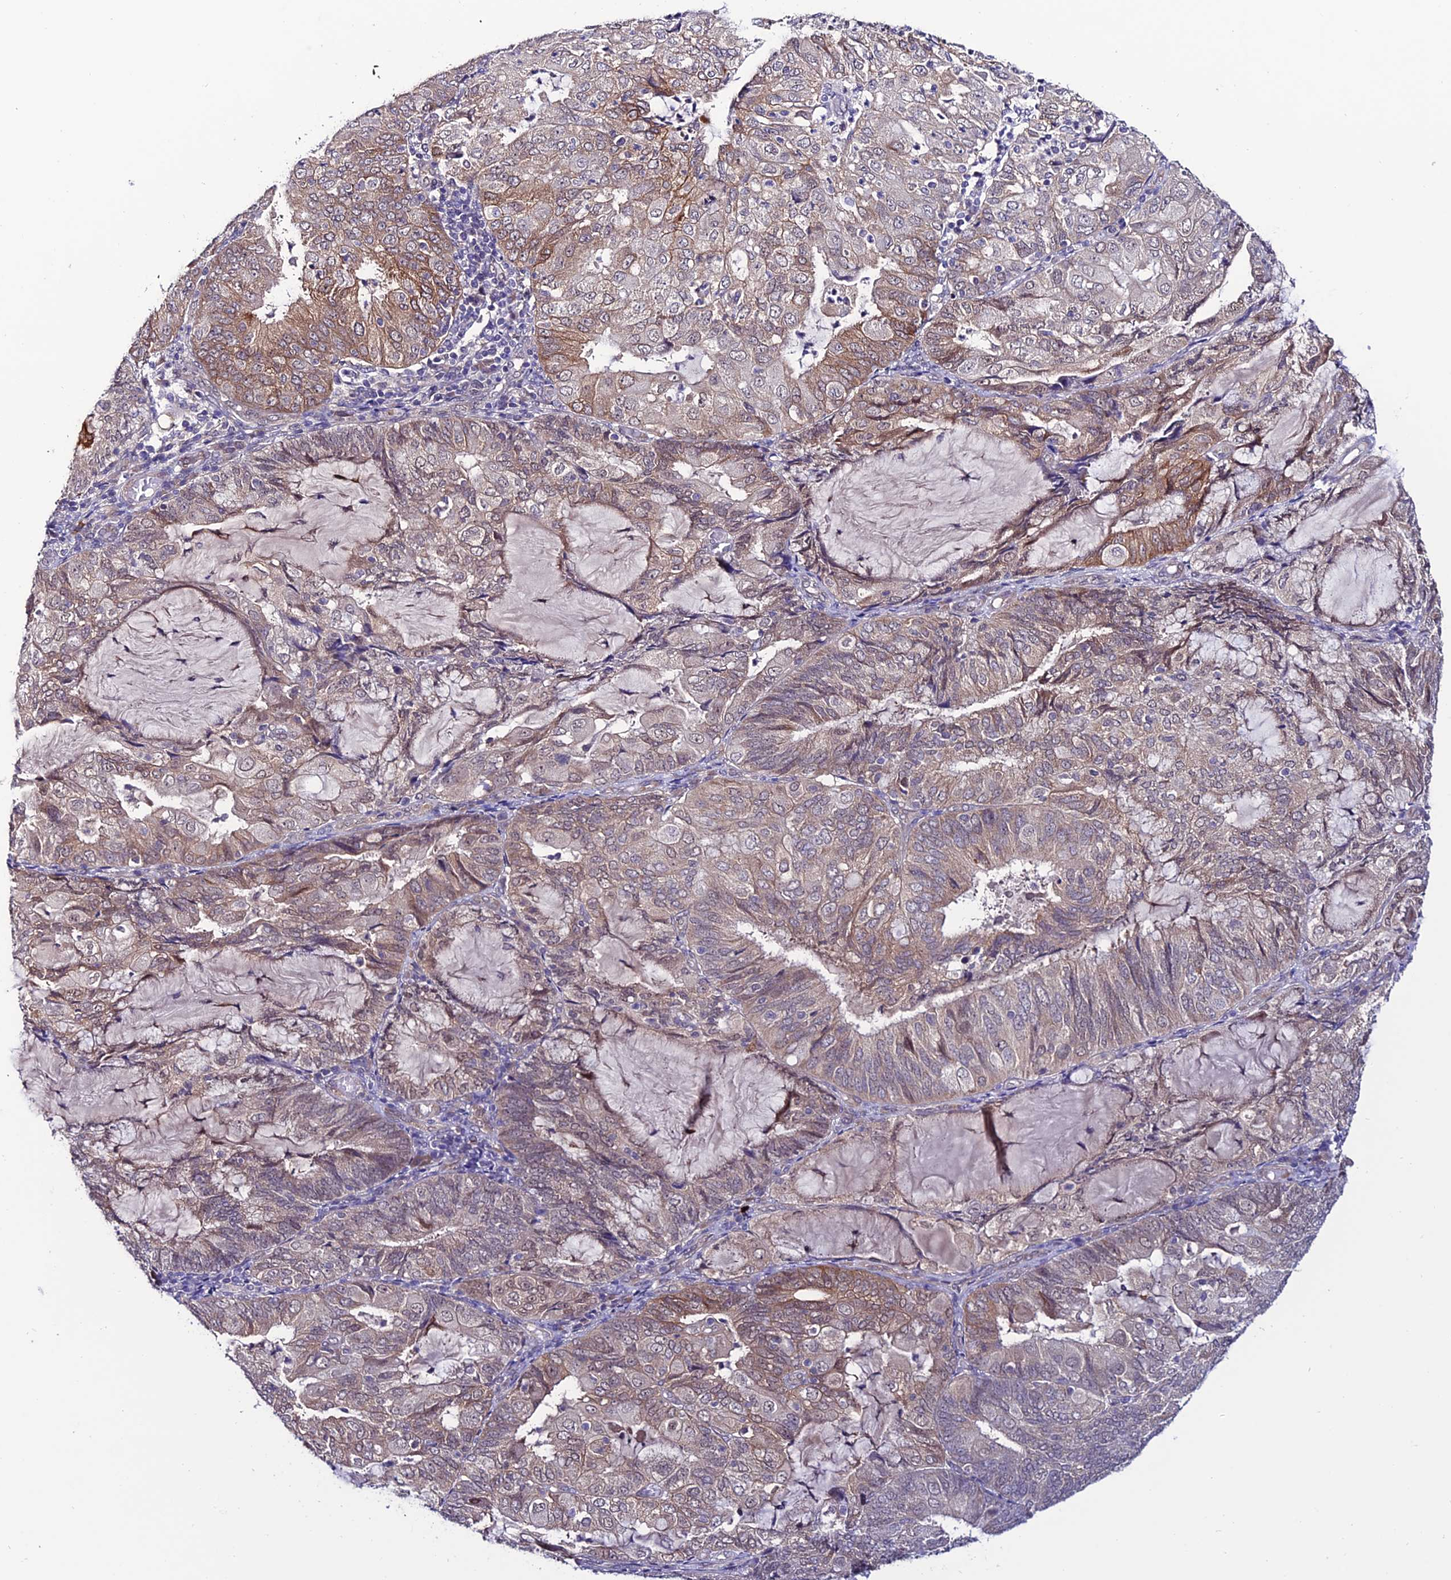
{"staining": {"intensity": "moderate", "quantity": "<25%", "location": "cytoplasmic/membranous"}, "tissue": "endometrial cancer", "cell_type": "Tumor cells", "image_type": "cancer", "snomed": [{"axis": "morphology", "description": "Adenocarcinoma, NOS"}, {"axis": "topography", "description": "Endometrium"}], "caption": "A photomicrograph of endometrial cancer (adenocarcinoma) stained for a protein displays moderate cytoplasmic/membranous brown staining in tumor cells. The protein is shown in brown color, while the nuclei are stained blue.", "gene": "FZD8", "patient": {"sex": "female", "age": 81}}